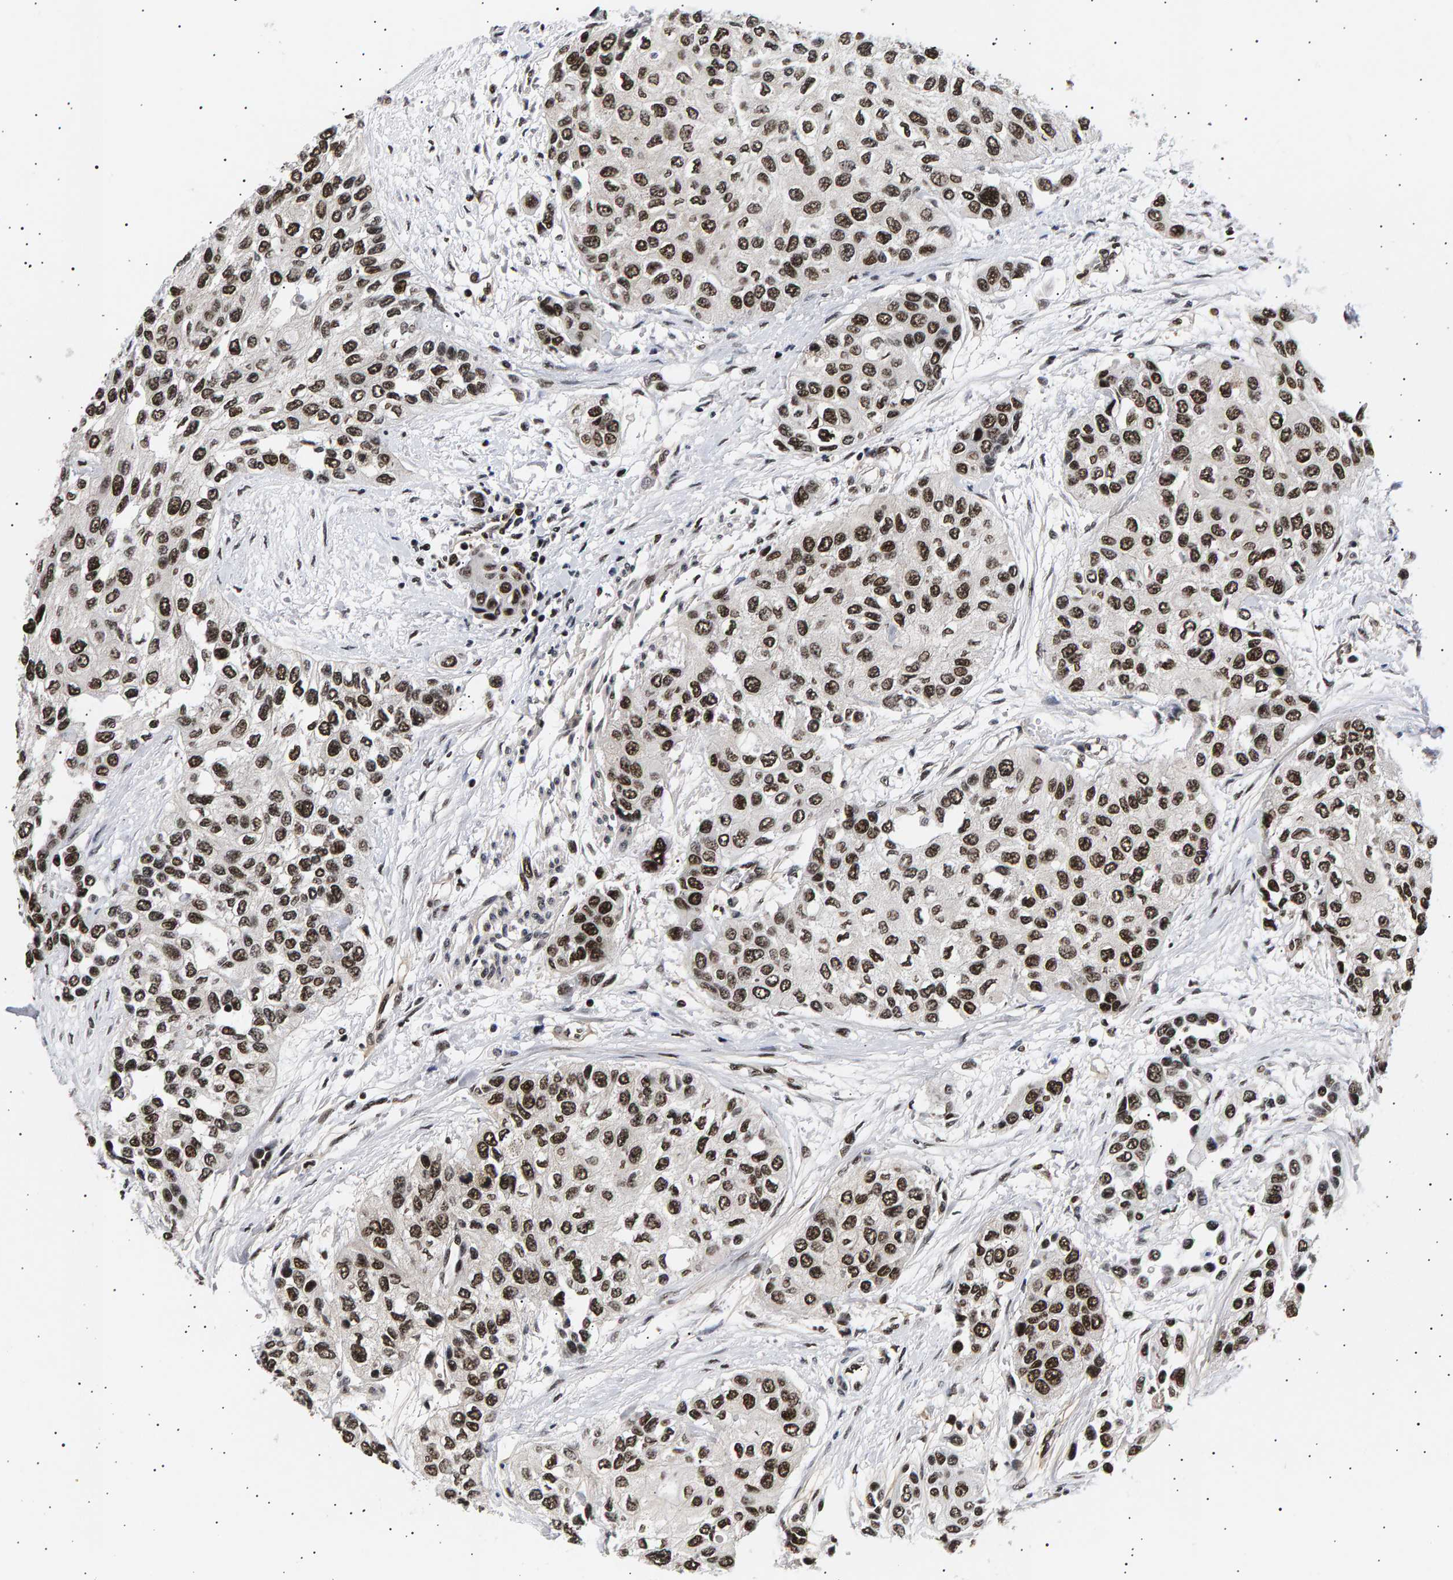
{"staining": {"intensity": "strong", "quantity": ">75%", "location": "nuclear"}, "tissue": "urothelial cancer", "cell_type": "Tumor cells", "image_type": "cancer", "snomed": [{"axis": "morphology", "description": "Urothelial carcinoma, High grade"}, {"axis": "topography", "description": "Urinary bladder"}], "caption": "This is a micrograph of immunohistochemistry staining of urothelial carcinoma (high-grade), which shows strong staining in the nuclear of tumor cells.", "gene": "ANKRD40", "patient": {"sex": "female", "age": 56}}